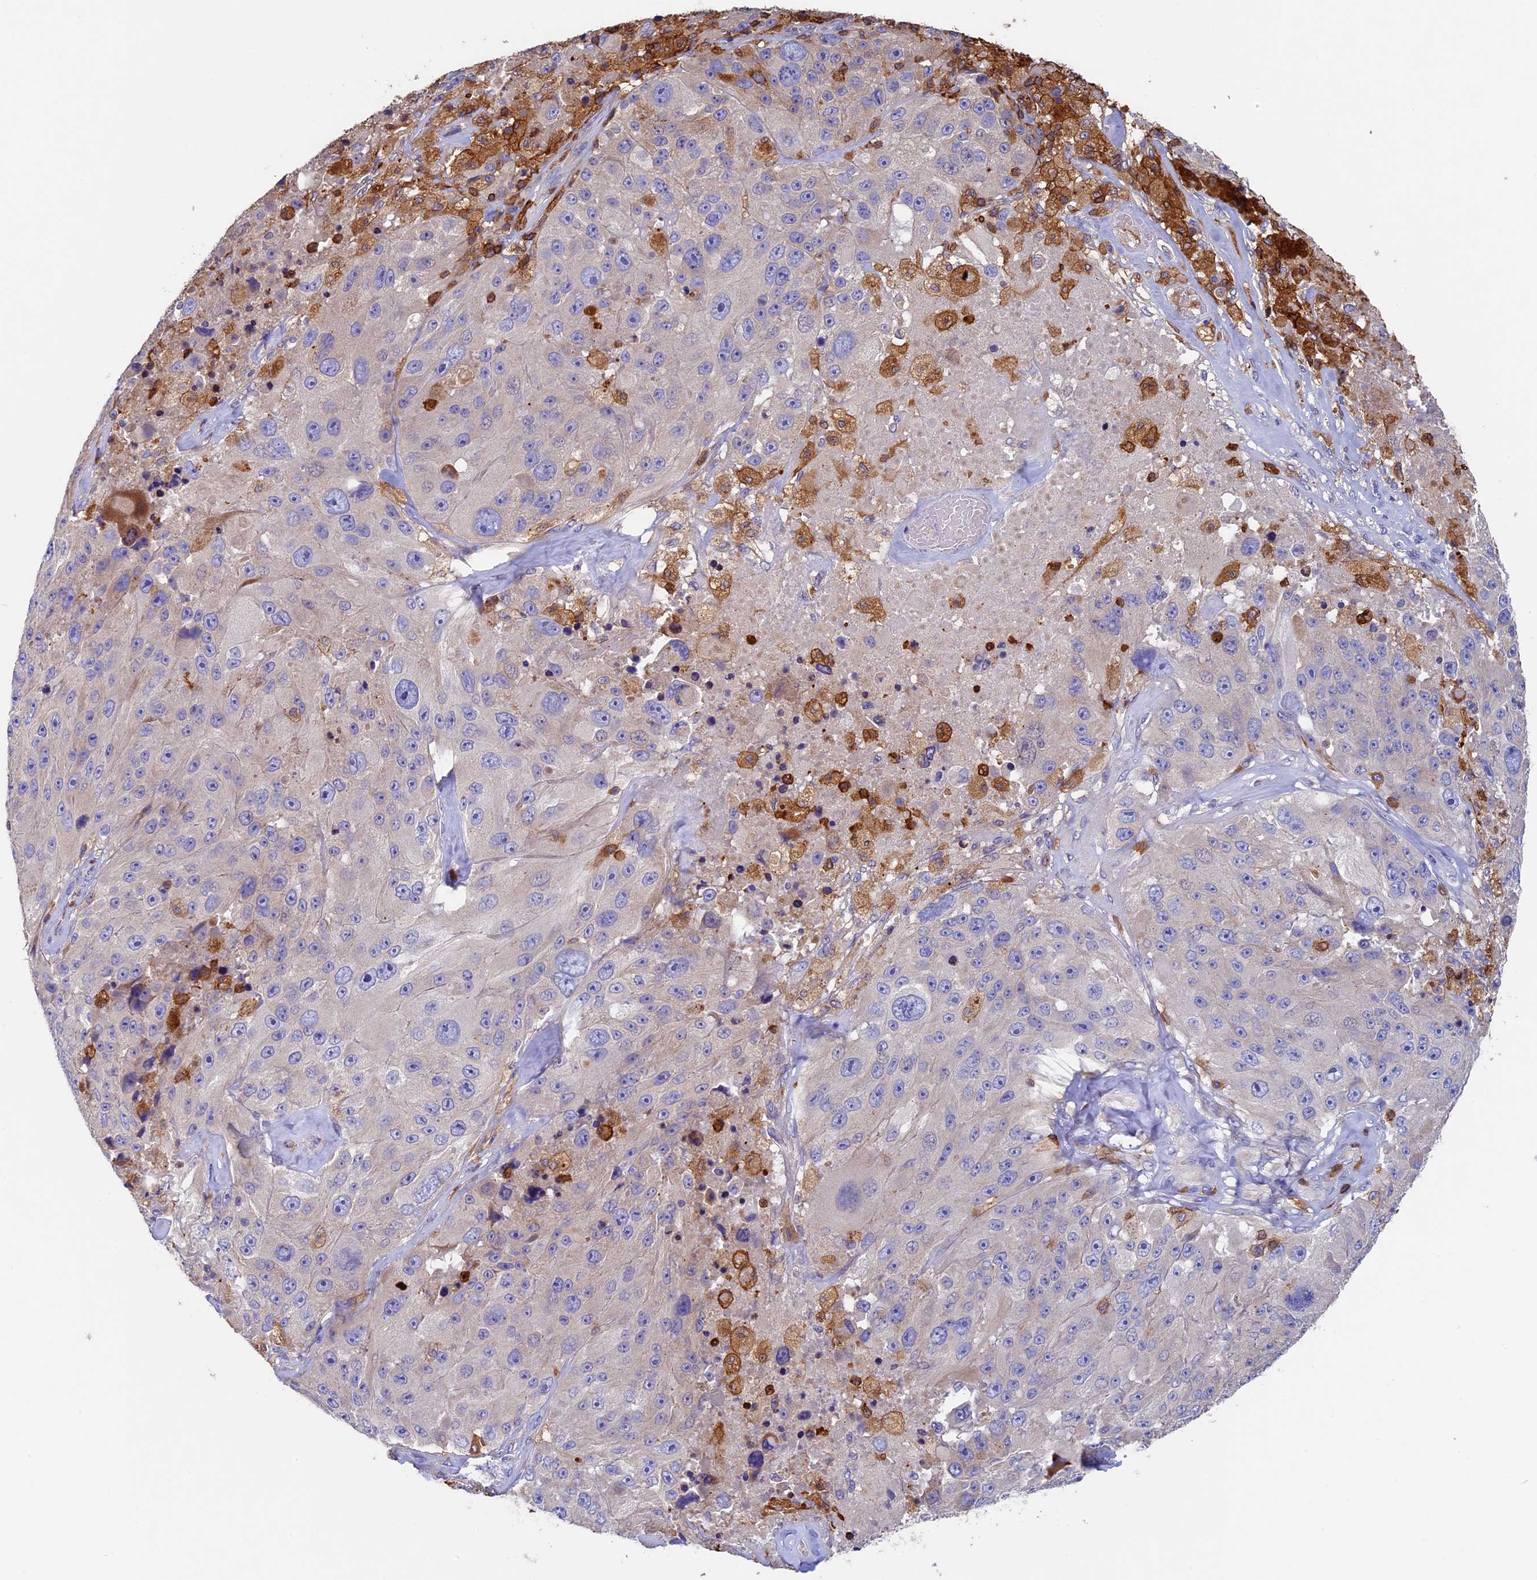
{"staining": {"intensity": "negative", "quantity": "none", "location": "none"}, "tissue": "melanoma", "cell_type": "Tumor cells", "image_type": "cancer", "snomed": [{"axis": "morphology", "description": "Malignant melanoma, Metastatic site"}, {"axis": "topography", "description": "Lymph node"}], "caption": "The histopathology image demonstrates no staining of tumor cells in malignant melanoma (metastatic site). The staining is performed using DAB (3,3'-diaminobenzidine) brown chromogen with nuclei counter-stained in using hematoxylin.", "gene": "ADAT1", "patient": {"sex": "male", "age": 62}}